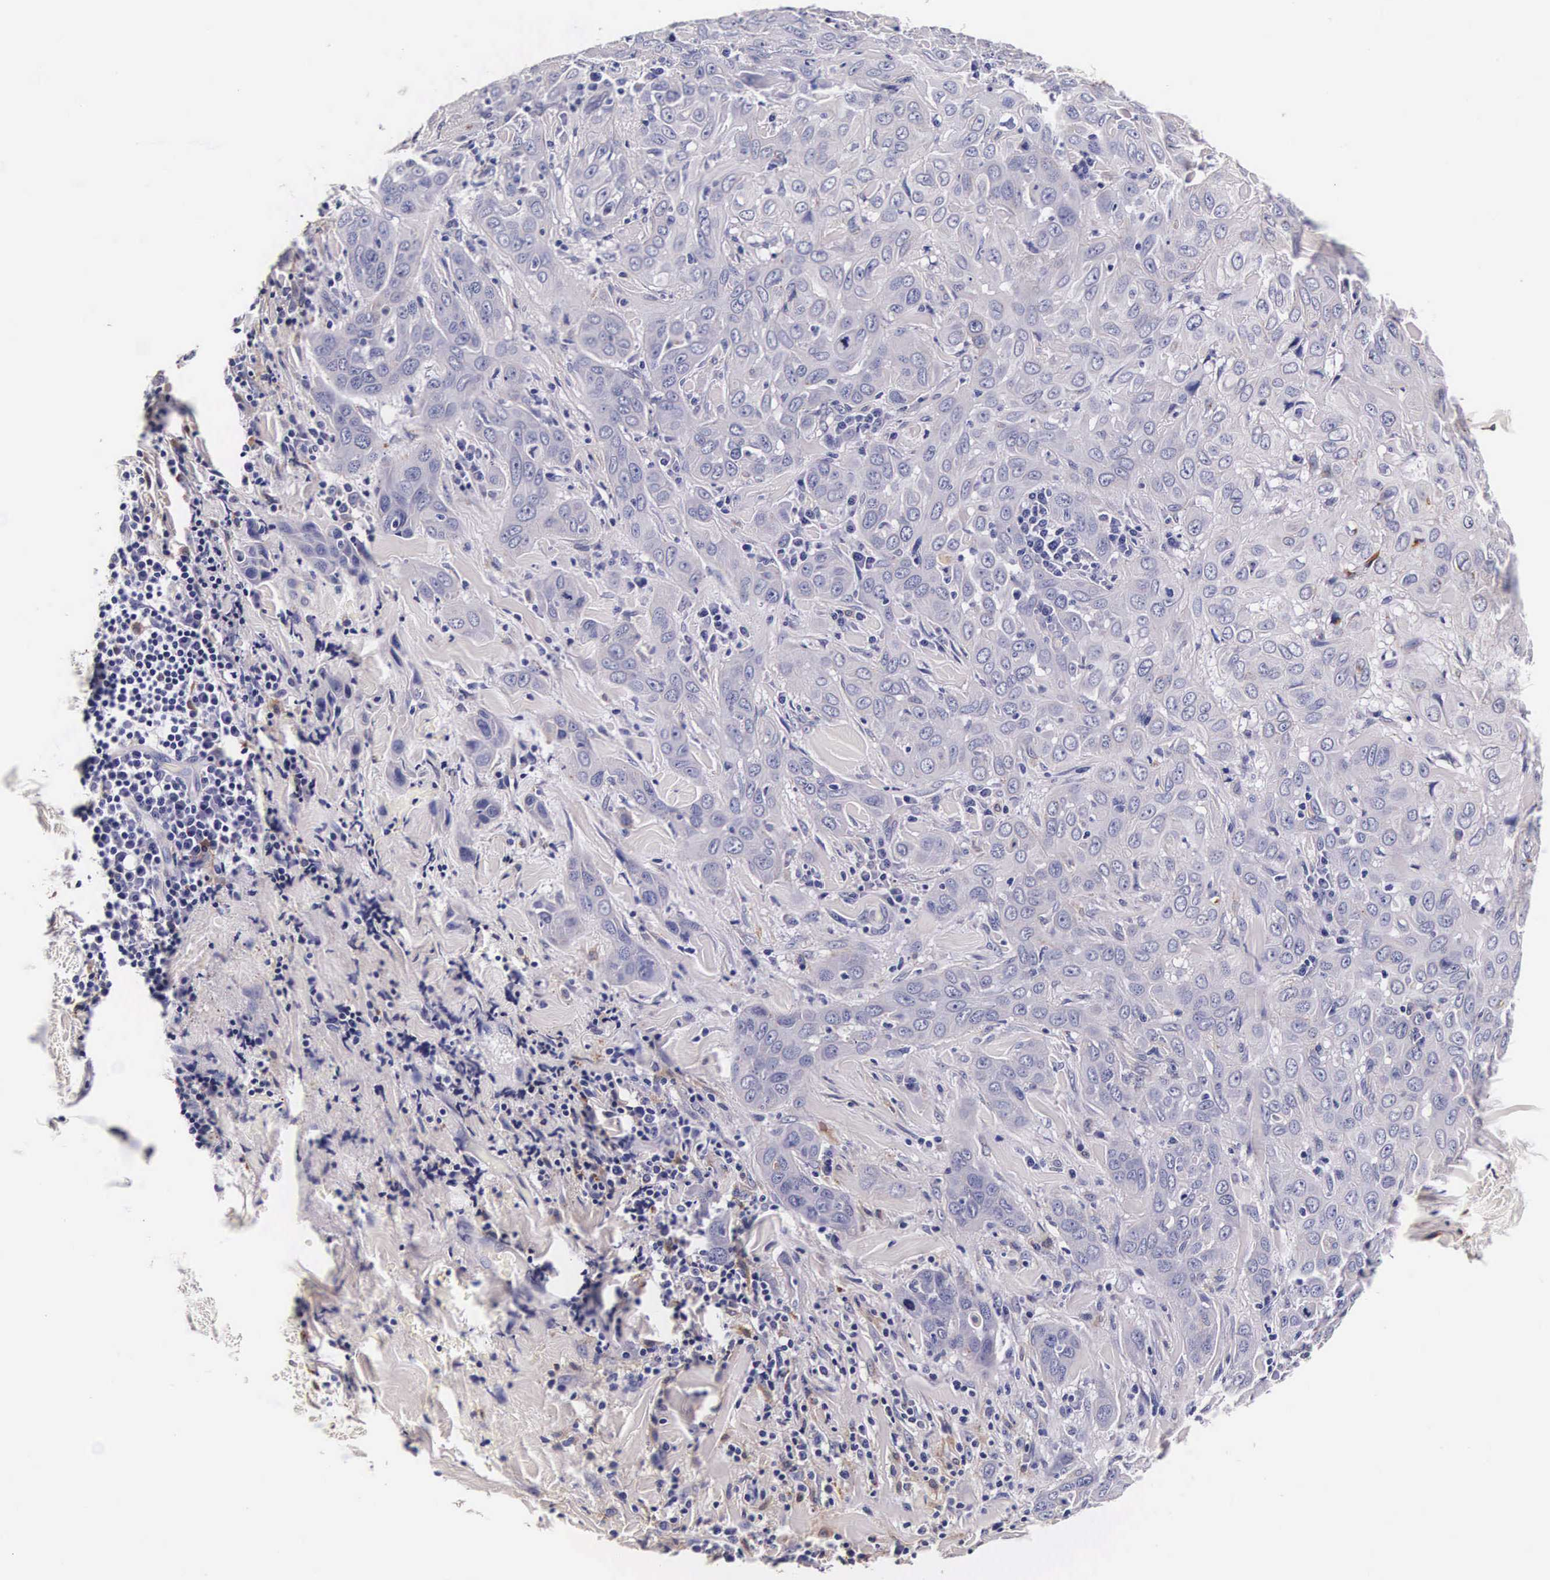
{"staining": {"intensity": "negative", "quantity": "none", "location": "none"}, "tissue": "skin cancer", "cell_type": "Tumor cells", "image_type": "cancer", "snomed": [{"axis": "morphology", "description": "Squamous cell carcinoma, NOS"}, {"axis": "topography", "description": "Skin"}], "caption": "The histopathology image exhibits no staining of tumor cells in squamous cell carcinoma (skin).", "gene": "CTSB", "patient": {"sex": "male", "age": 84}}